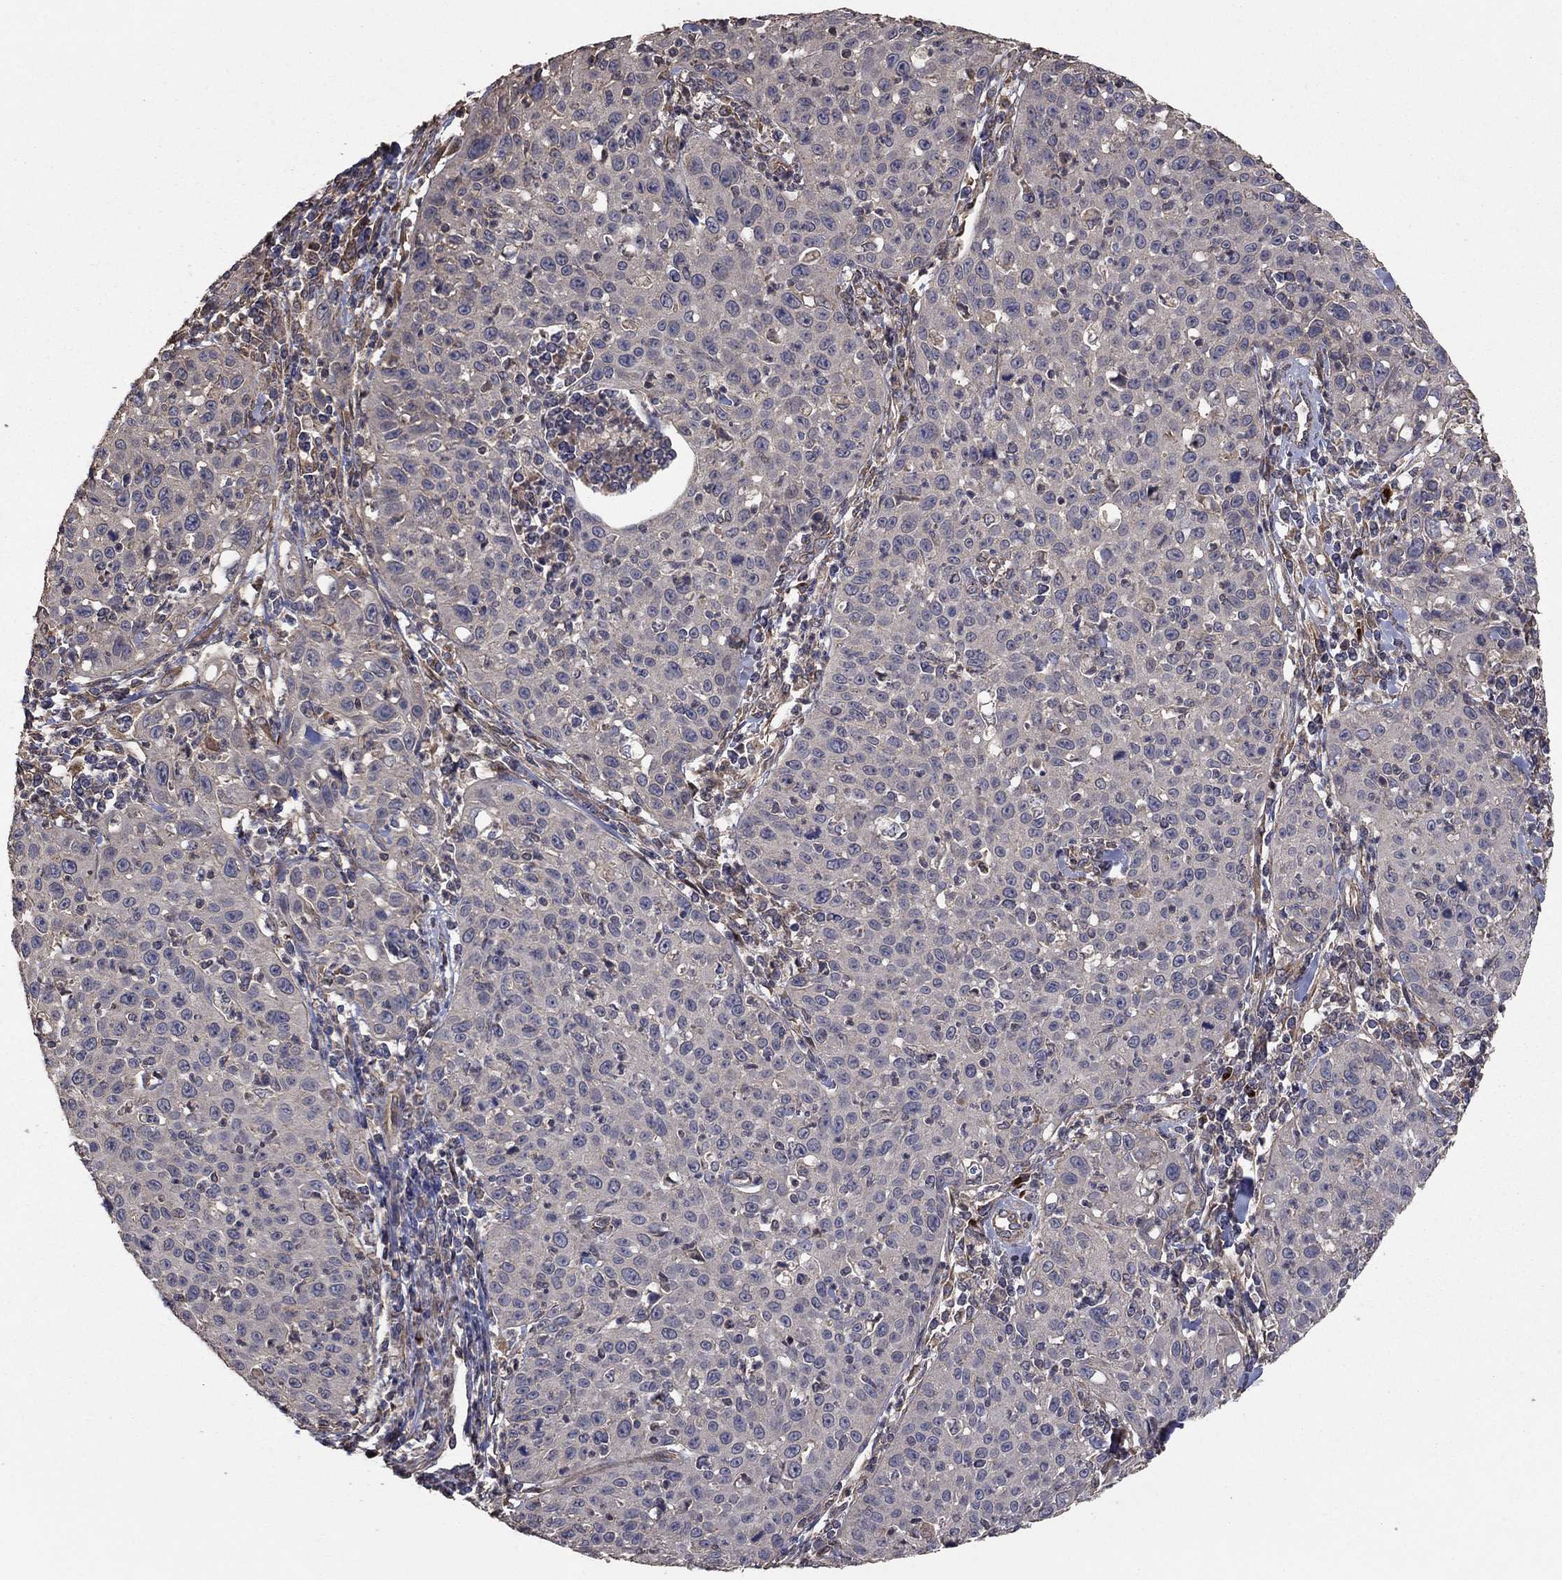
{"staining": {"intensity": "negative", "quantity": "none", "location": "none"}, "tissue": "cervical cancer", "cell_type": "Tumor cells", "image_type": "cancer", "snomed": [{"axis": "morphology", "description": "Squamous cell carcinoma, NOS"}, {"axis": "topography", "description": "Cervix"}], "caption": "Immunohistochemical staining of cervical squamous cell carcinoma demonstrates no significant expression in tumor cells.", "gene": "FLT4", "patient": {"sex": "female", "age": 26}}